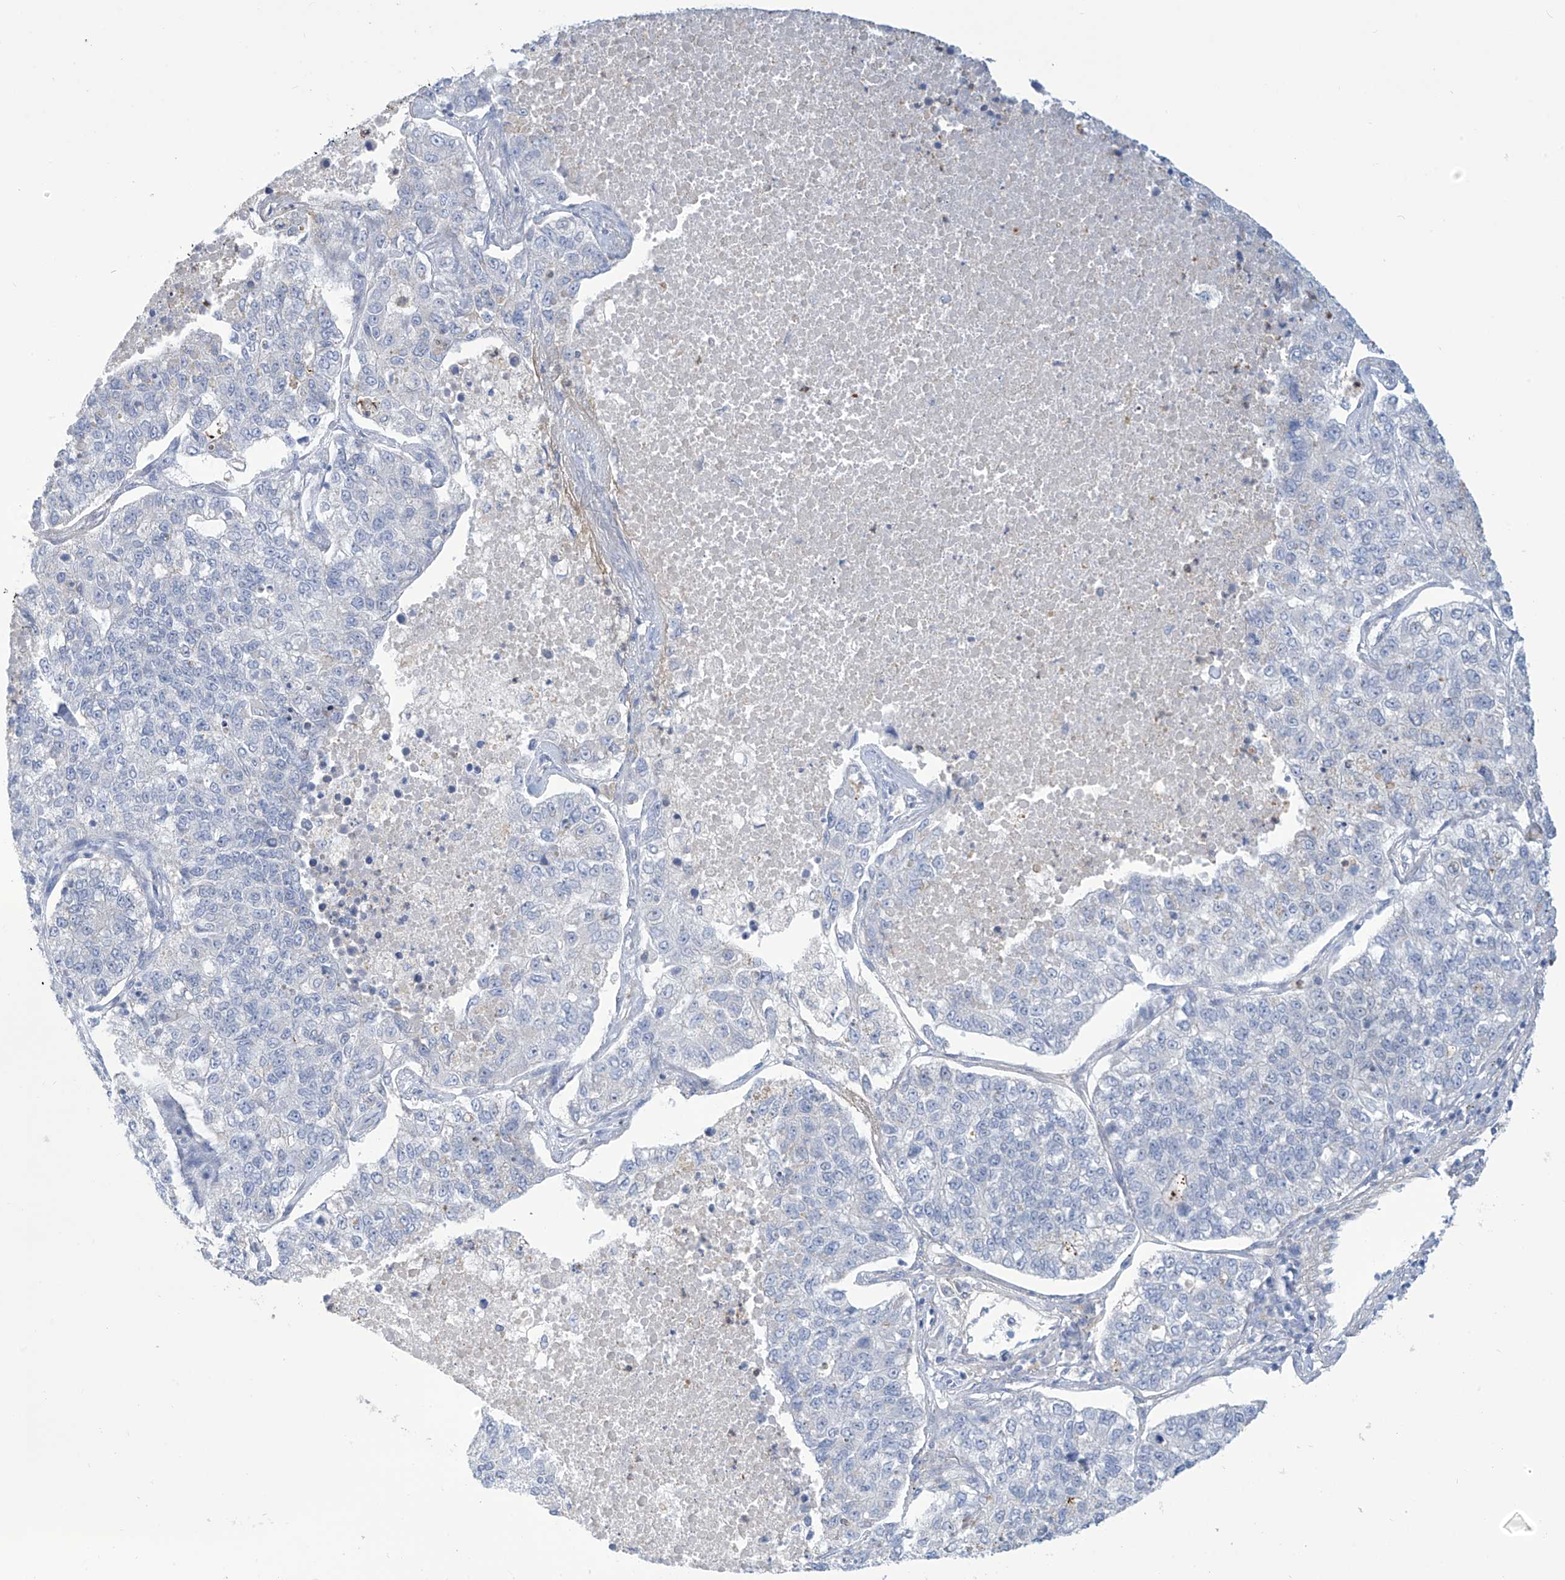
{"staining": {"intensity": "negative", "quantity": "none", "location": "none"}, "tissue": "lung cancer", "cell_type": "Tumor cells", "image_type": "cancer", "snomed": [{"axis": "morphology", "description": "Adenocarcinoma, NOS"}, {"axis": "topography", "description": "Lung"}], "caption": "IHC photomicrograph of neoplastic tissue: adenocarcinoma (lung) stained with DAB (3,3'-diaminobenzidine) demonstrates no significant protein staining in tumor cells.", "gene": "FABP2", "patient": {"sex": "male", "age": 49}}